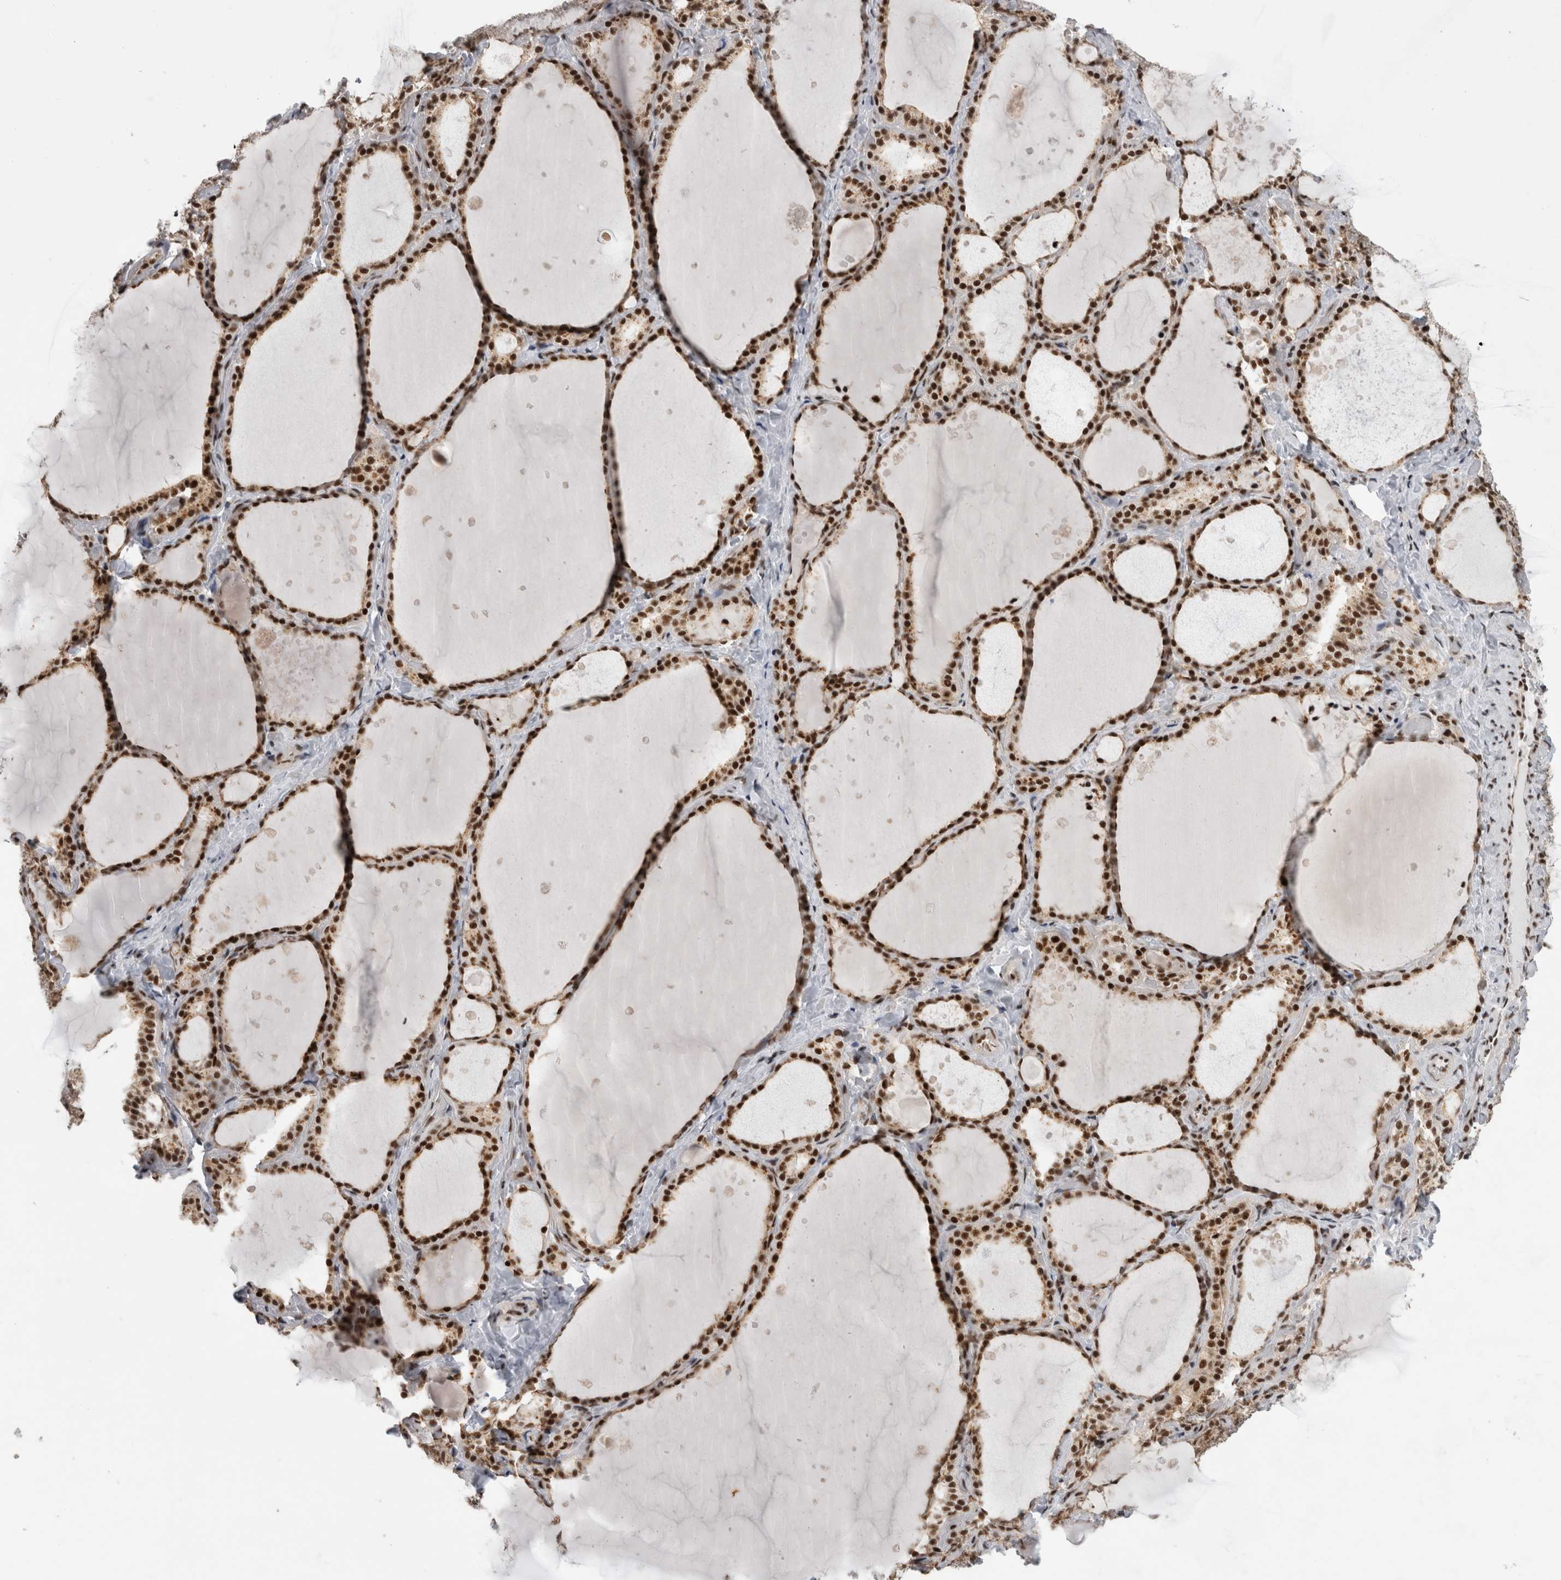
{"staining": {"intensity": "strong", "quantity": ">75%", "location": "nuclear"}, "tissue": "thyroid gland", "cell_type": "Glandular cells", "image_type": "normal", "snomed": [{"axis": "morphology", "description": "Normal tissue, NOS"}, {"axis": "topography", "description": "Thyroid gland"}], "caption": "Immunohistochemistry micrograph of normal thyroid gland: human thyroid gland stained using immunohistochemistry (IHC) displays high levels of strong protein expression localized specifically in the nuclear of glandular cells, appearing as a nuclear brown color.", "gene": "CDK11A", "patient": {"sex": "female", "age": 44}}